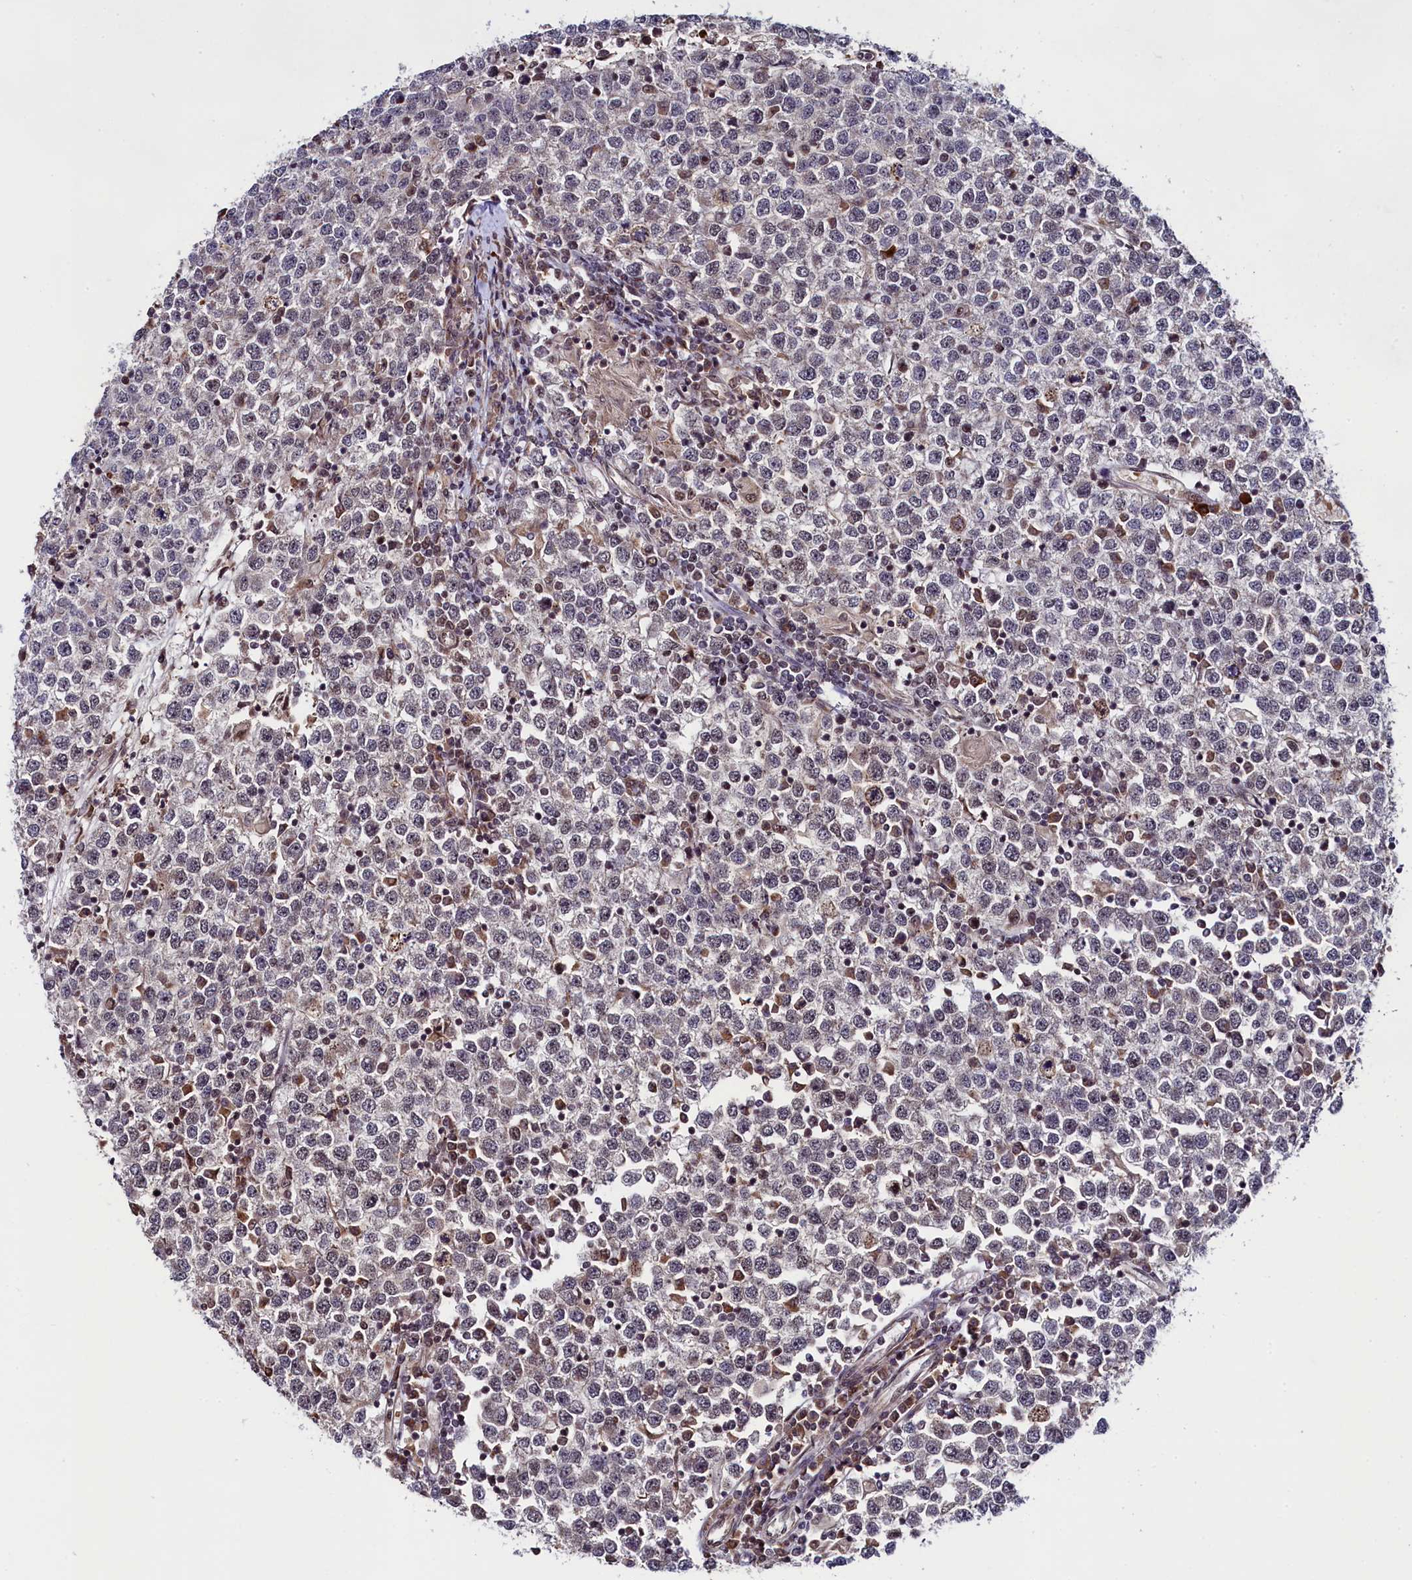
{"staining": {"intensity": "negative", "quantity": "none", "location": "none"}, "tissue": "testis cancer", "cell_type": "Tumor cells", "image_type": "cancer", "snomed": [{"axis": "morphology", "description": "Seminoma, NOS"}, {"axis": "topography", "description": "Testis"}], "caption": "This is an IHC photomicrograph of testis seminoma. There is no expression in tumor cells.", "gene": "LEO1", "patient": {"sex": "male", "age": 65}}